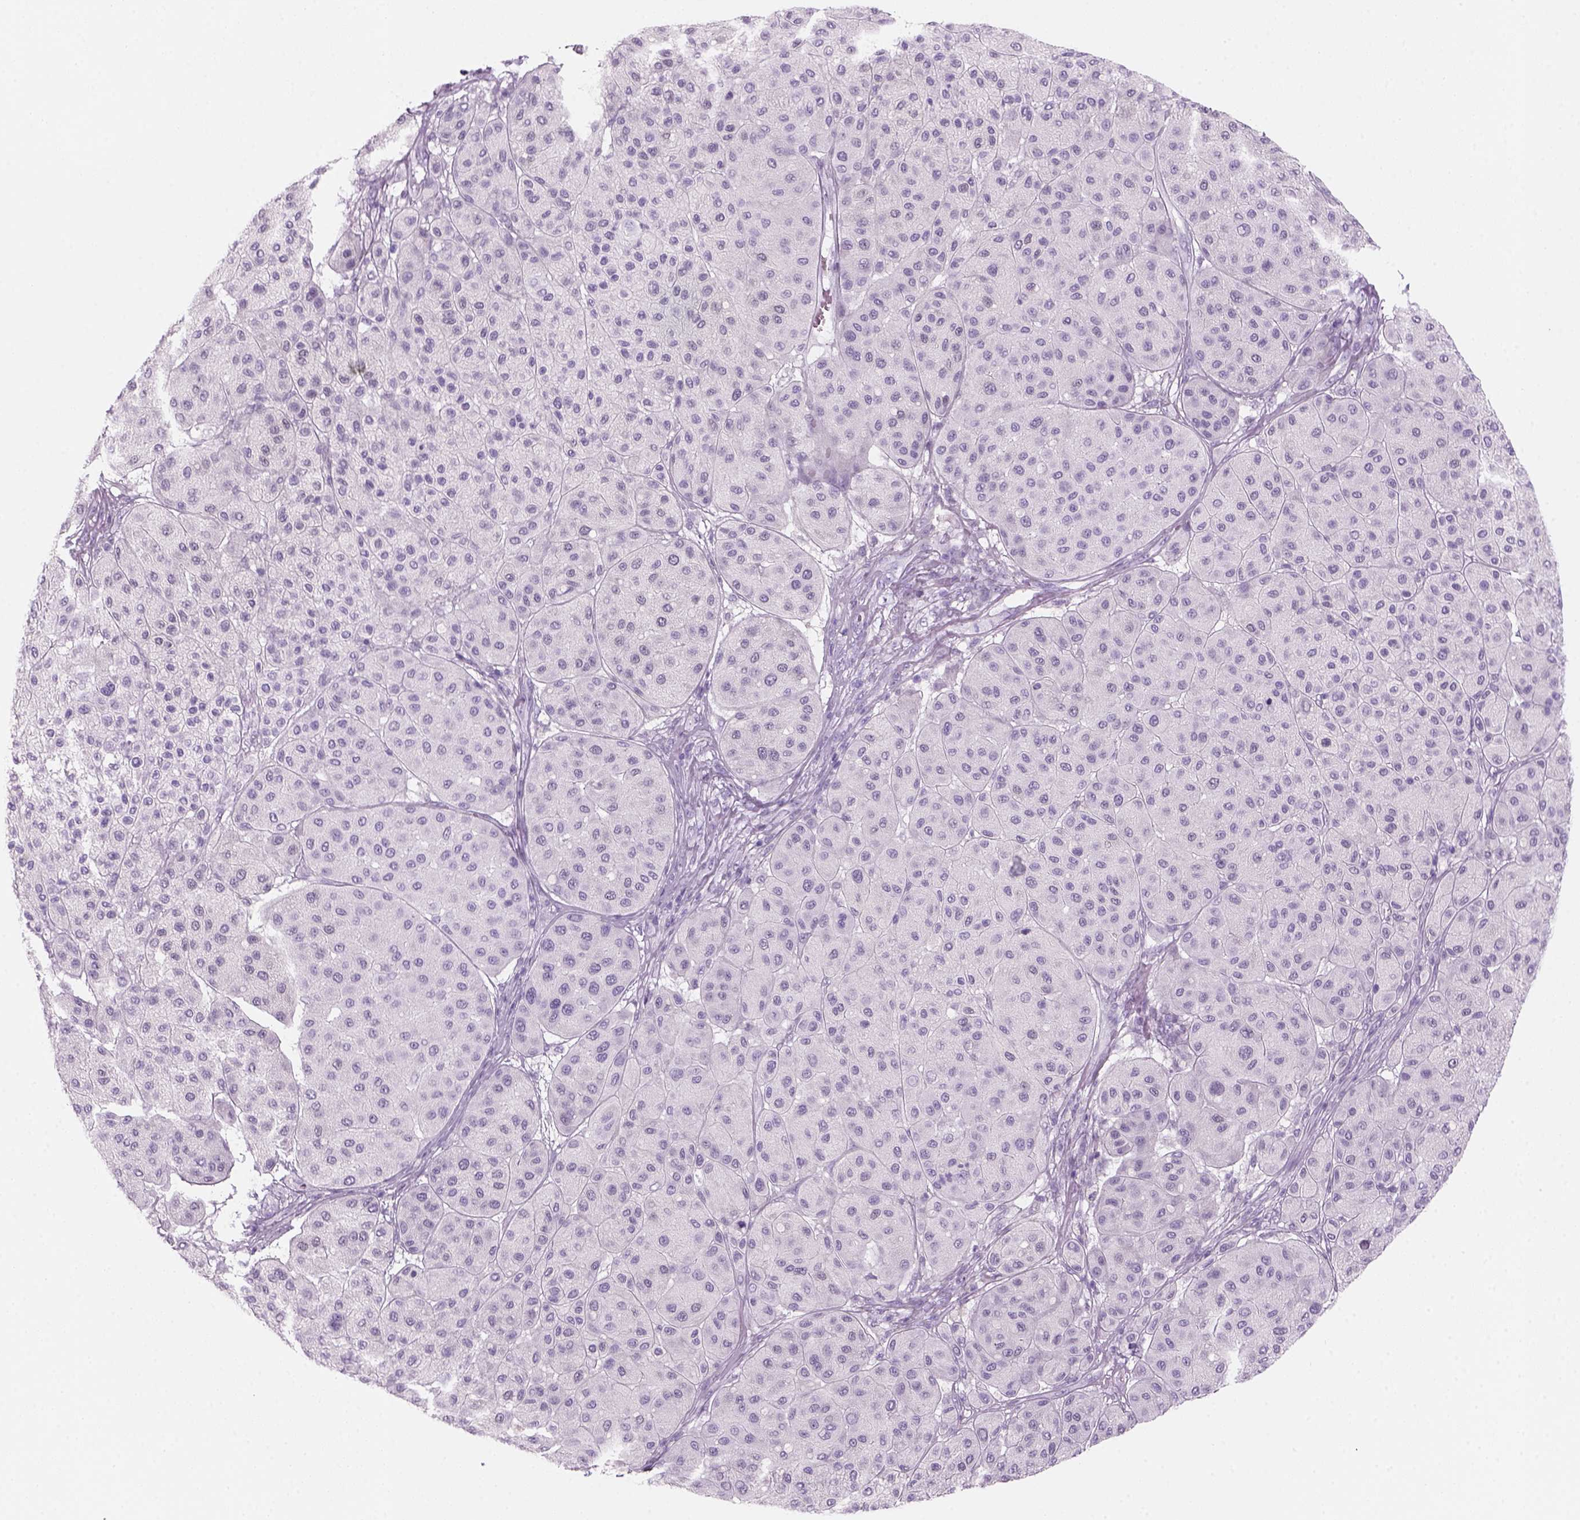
{"staining": {"intensity": "negative", "quantity": "none", "location": "none"}, "tissue": "melanoma", "cell_type": "Tumor cells", "image_type": "cancer", "snomed": [{"axis": "morphology", "description": "Malignant melanoma, Metastatic site"}, {"axis": "topography", "description": "Smooth muscle"}], "caption": "An image of melanoma stained for a protein displays no brown staining in tumor cells.", "gene": "KRTAP11-1", "patient": {"sex": "male", "age": 41}}